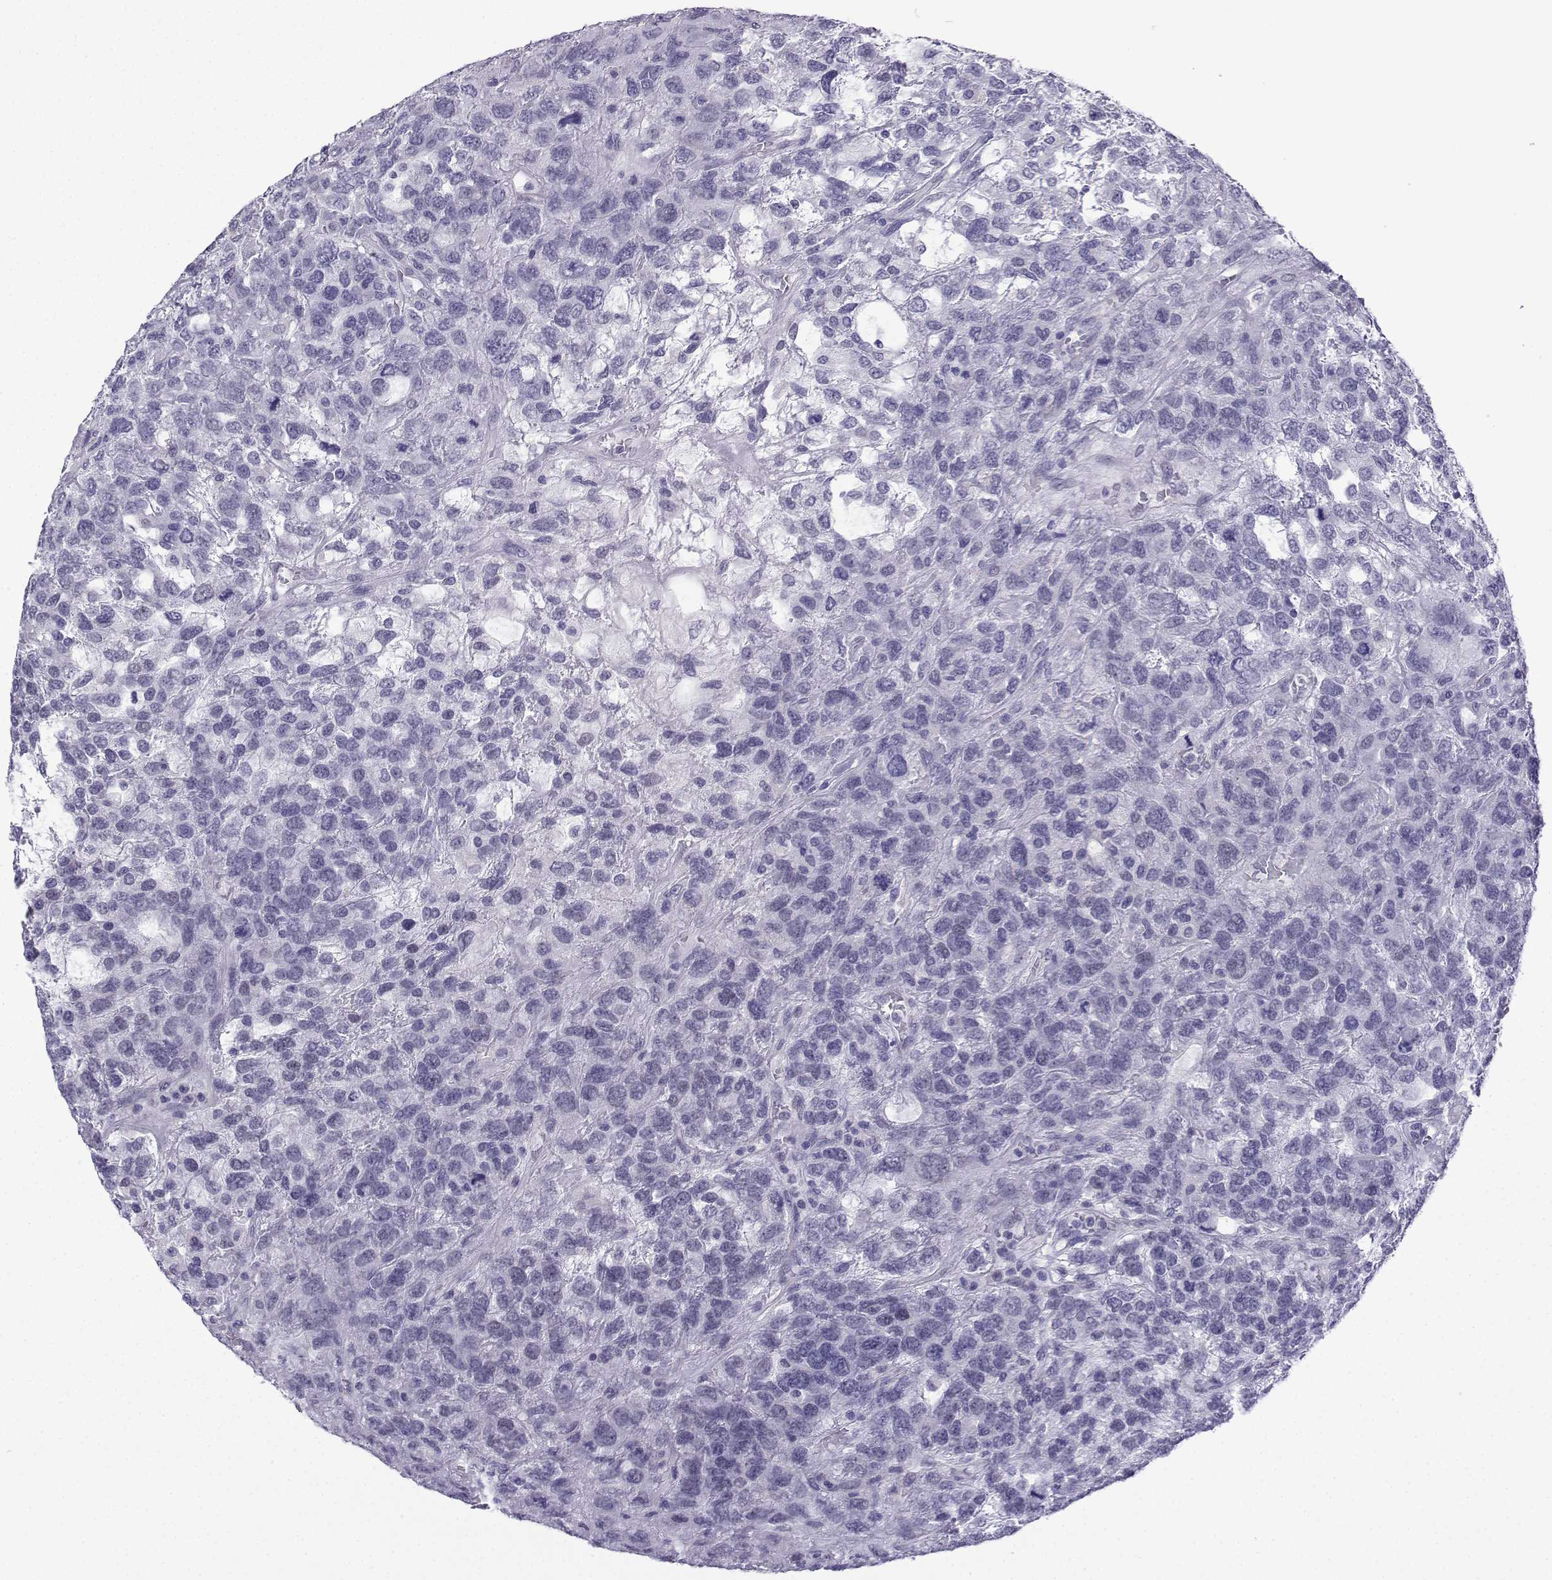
{"staining": {"intensity": "negative", "quantity": "none", "location": "none"}, "tissue": "testis cancer", "cell_type": "Tumor cells", "image_type": "cancer", "snomed": [{"axis": "morphology", "description": "Seminoma, NOS"}, {"axis": "topography", "description": "Testis"}], "caption": "High magnification brightfield microscopy of testis cancer stained with DAB (3,3'-diaminobenzidine) (brown) and counterstained with hematoxylin (blue): tumor cells show no significant staining.", "gene": "ACRBP", "patient": {"sex": "male", "age": 52}}